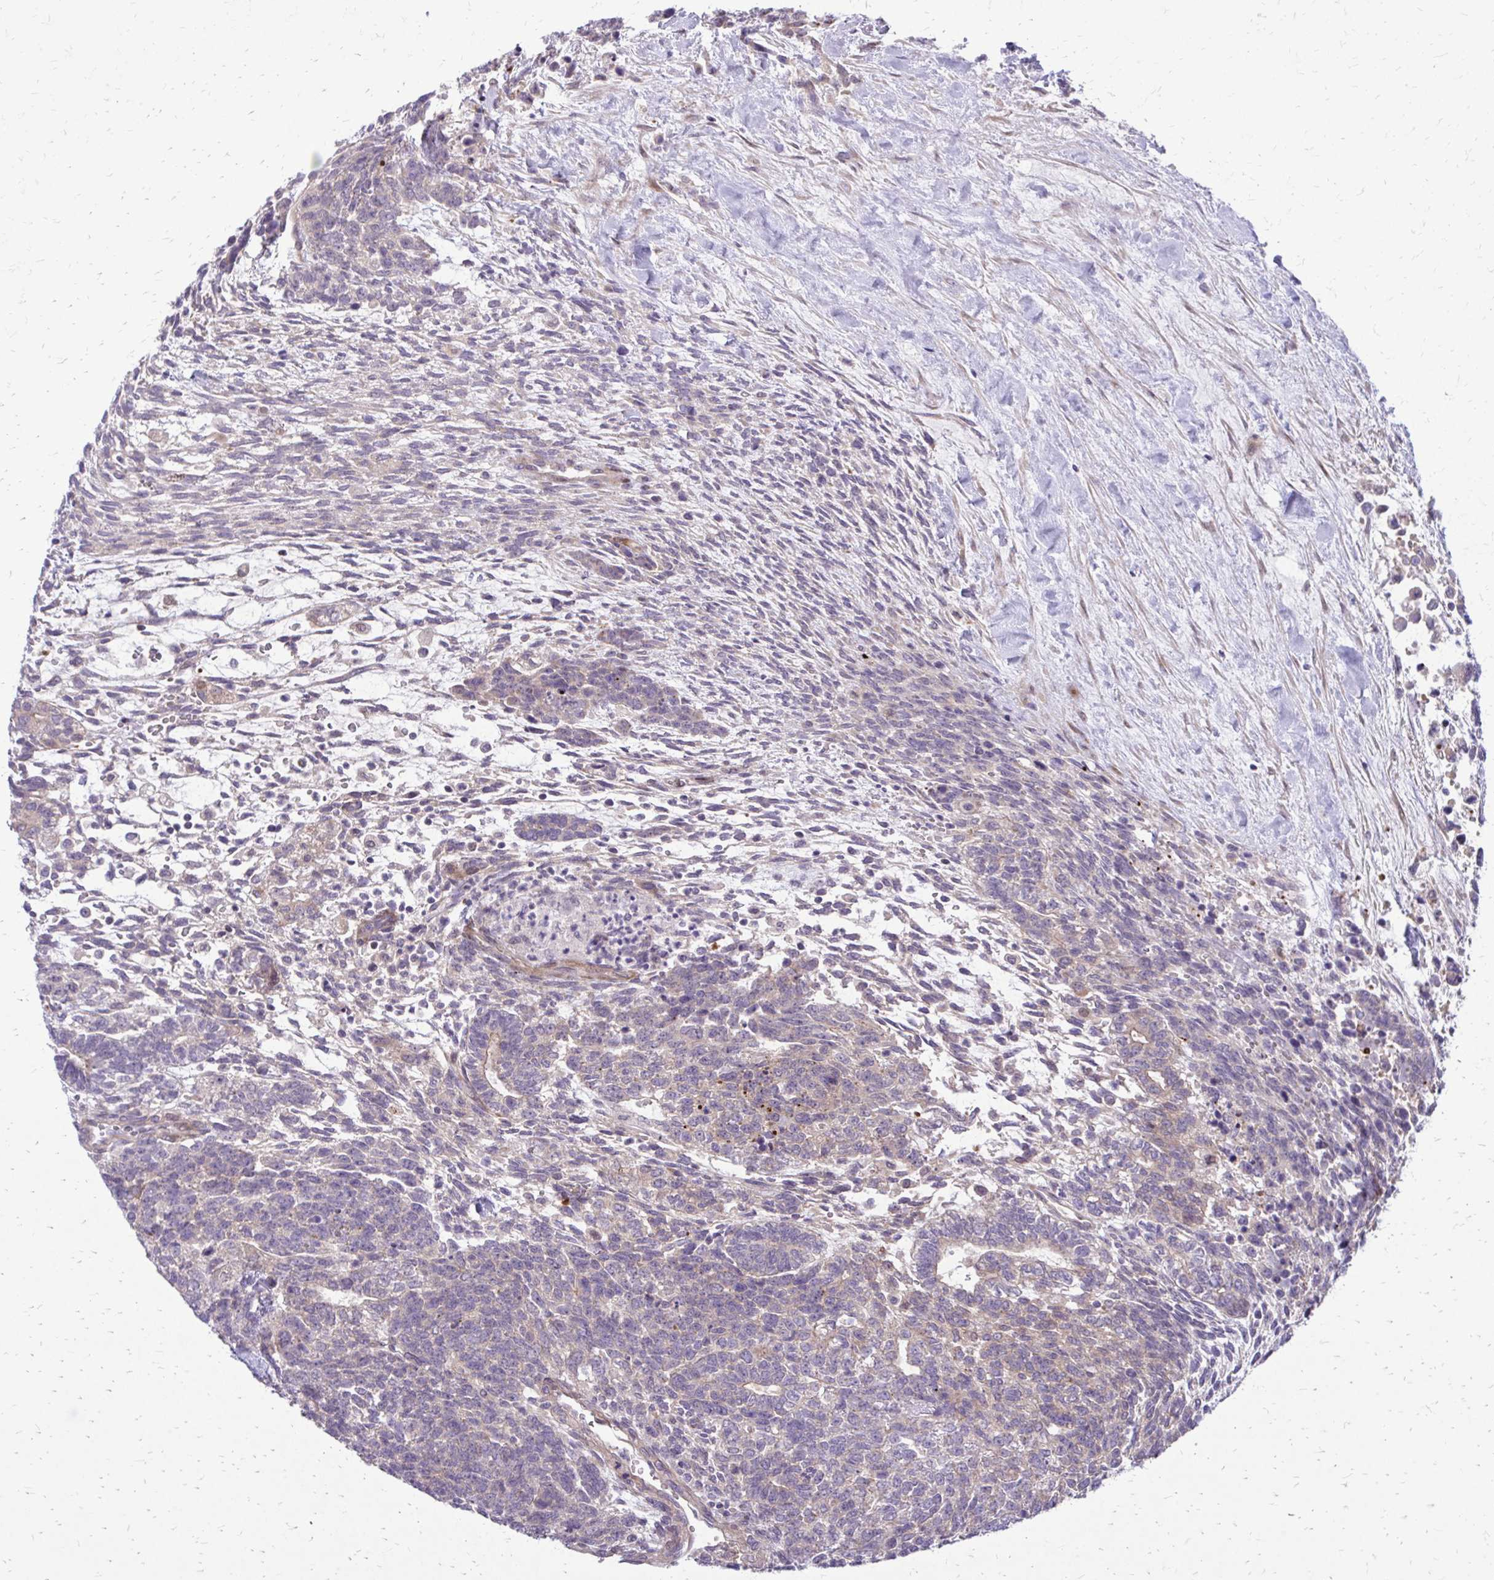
{"staining": {"intensity": "weak", "quantity": "<25%", "location": "cytoplasmic/membranous"}, "tissue": "testis cancer", "cell_type": "Tumor cells", "image_type": "cancer", "snomed": [{"axis": "morphology", "description": "Carcinoma, Embryonal, NOS"}, {"axis": "topography", "description": "Testis"}], "caption": "Tumor cells are negative for brown protein staining in testis cancer.", "gene": "PPDPFL", "patient": {"sex": "male", "age": 23}}